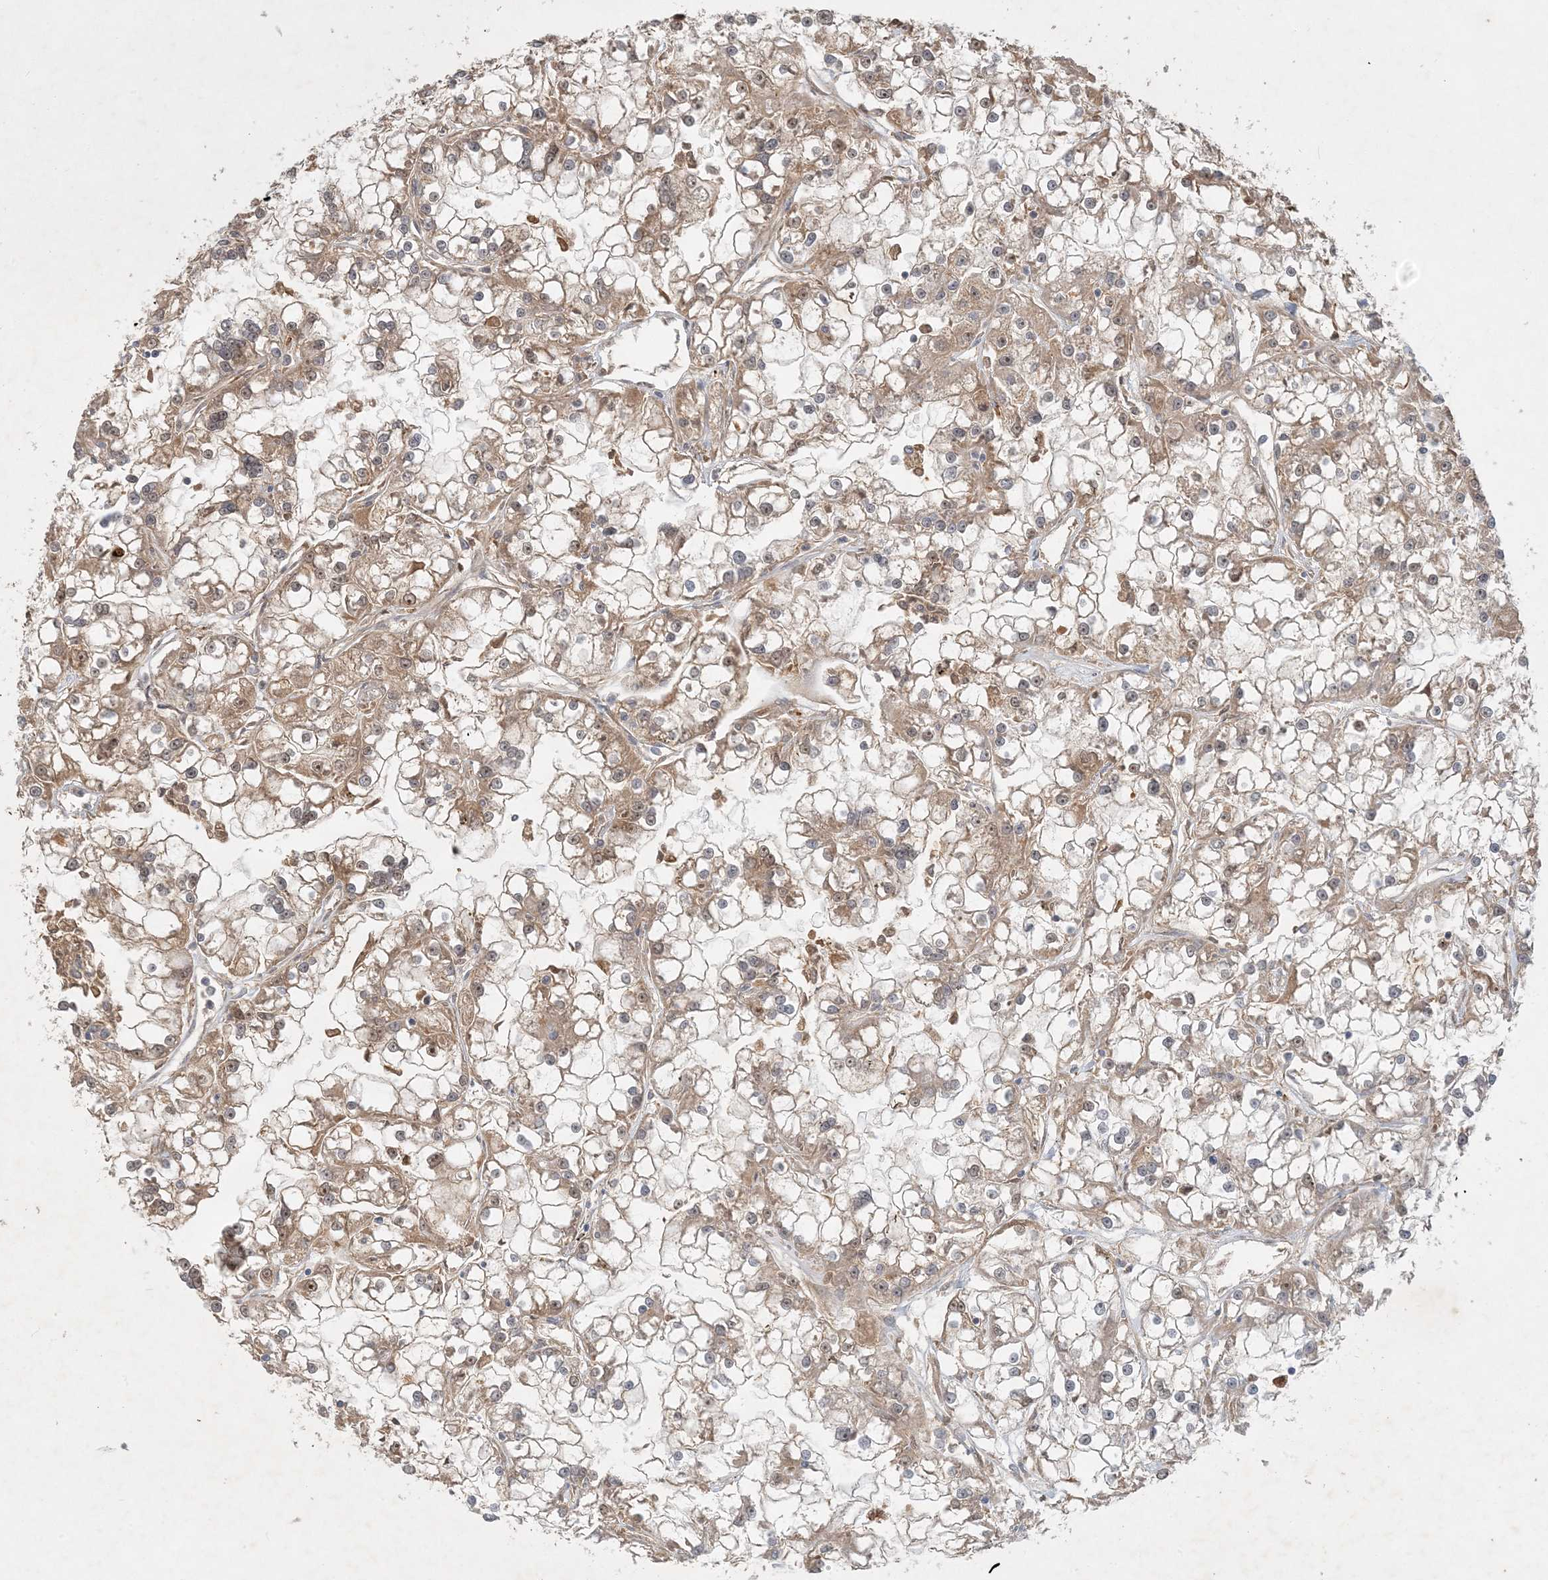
{"staining": {"intensity": "moderate", "quantity": "<25%", "location": "cytoplasmic/membranous"}, "tissue": "renal cancer", "cell_type": "Tumor cells", "image_type": "cancer", "snomed": [{"axis": "morphology", "description": "Adenocarcinoma, NOS"}, {"axis": "topography", "description": "Kidney"}], "caption": "The histopathology image displays a brown stain indicating the presence of a protein in the cytoplasmic/membranous of tumor cells in renal cancer (adenocarcinoma). Immunohistochemistry (ihc) stains the protein in brown and the nuclei are stained blue.", "gene": "ZCCHC4", "patient": {"sex": "female", "age": 52}}